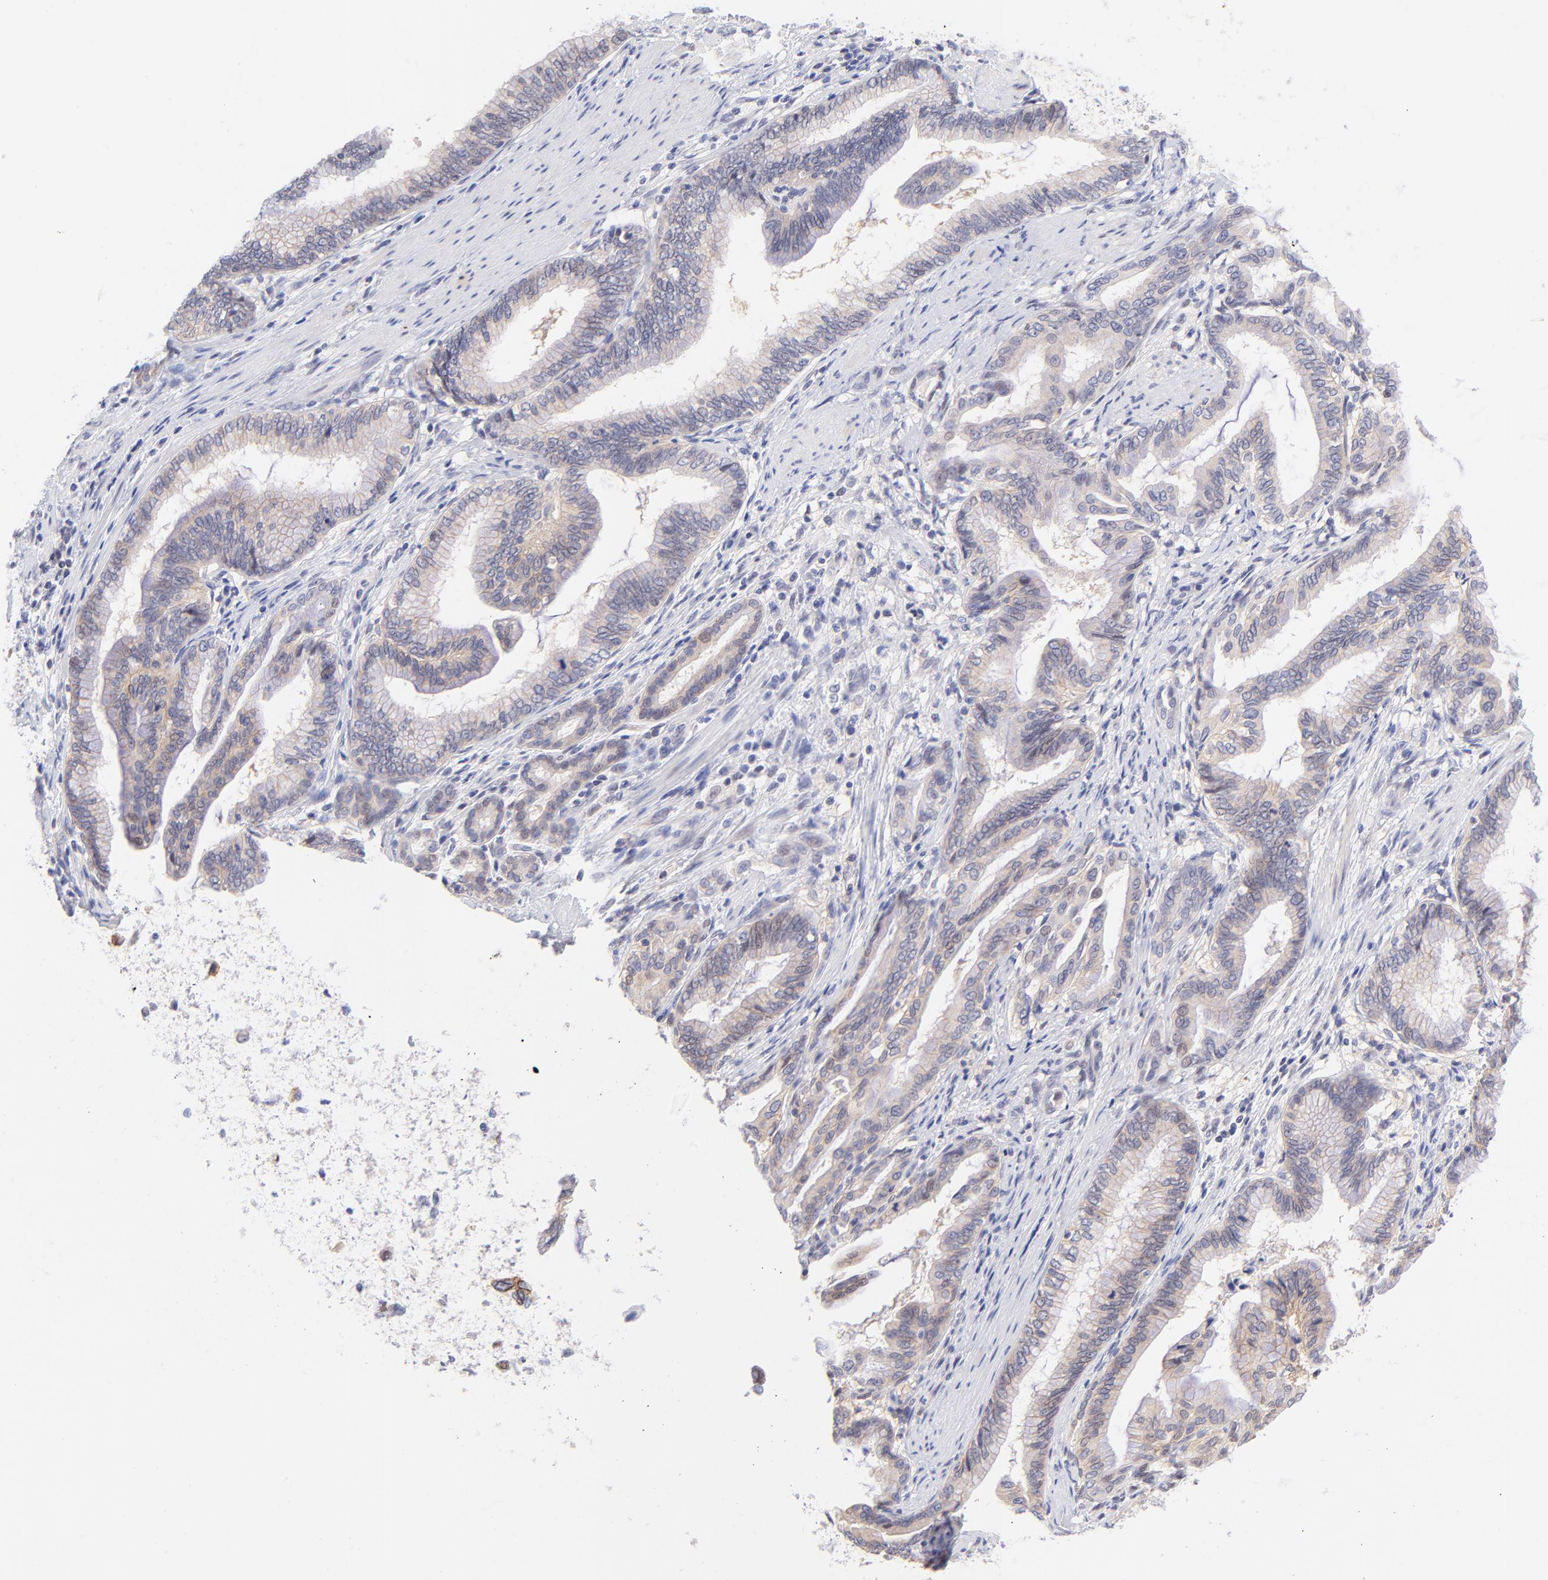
{"staining": {"intensity": "weak", "quantity": ">75%", "location": "cytoplasmic/membranous"}, "tissue": "pancreatic cancer", "cell_type": "Tumor cells", "image_type": "cancer", "snomed": [{"axis": "morphology", "description": "Adenocarcinoma, NOS"}, {"axis": "topography", "description": "Pancreas"}], "caption": "Tumor cells exhibit low levels of weak cytoplasmic/membranous expression in approximately >75% of cells in adenocarcinoma (pancreatic). Nuclei are stained in blue.", "gene": "PBDC1", "patient": {"sex": "female", "age": 64}}